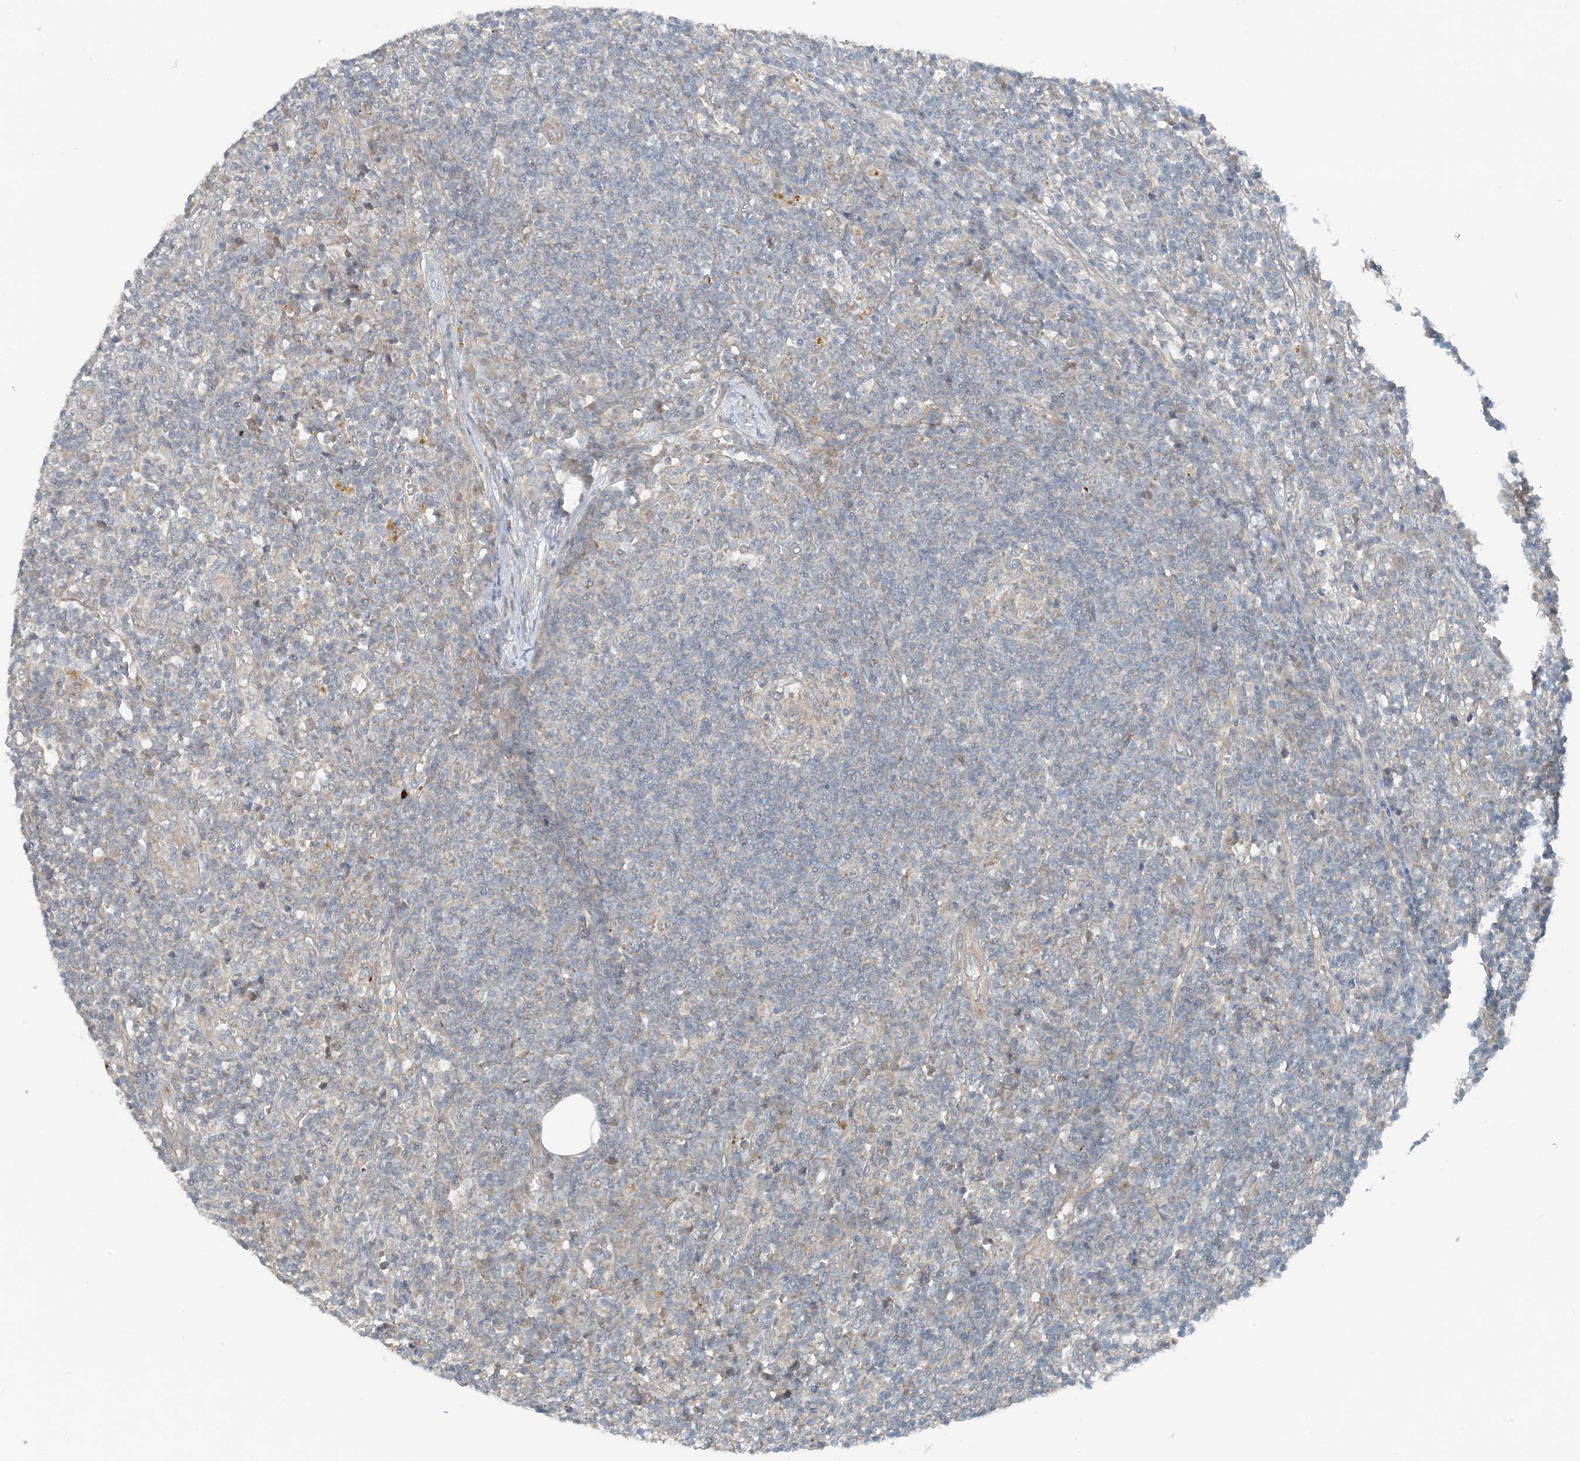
{"staining": {"intensity": "negative", "quantity": "none", "location": "none"}, "tissue": "lymph node", "cell_type": "Germinal center cells", "image_type": "normal", "snomed": [{"axis": "morphology", "description": "Normal tissue, NOS"}, {"axis": "morphology", "description": "Squamous cell carcinoma, metastatic, NOS"}, {"axis": "topography", "description": "Lymph node"}], "caption": "An immunohistochemistry (IHC) image of benign lymph node is shown. There is no staining in germinal center cells of lymph node. (Stains: DAB IHC with hematoxylin counter stain, Microscopy: brightfield microscopy at high magnification).", "gene": "MITD1", "patient": {"sex": "male", "age": 73}}